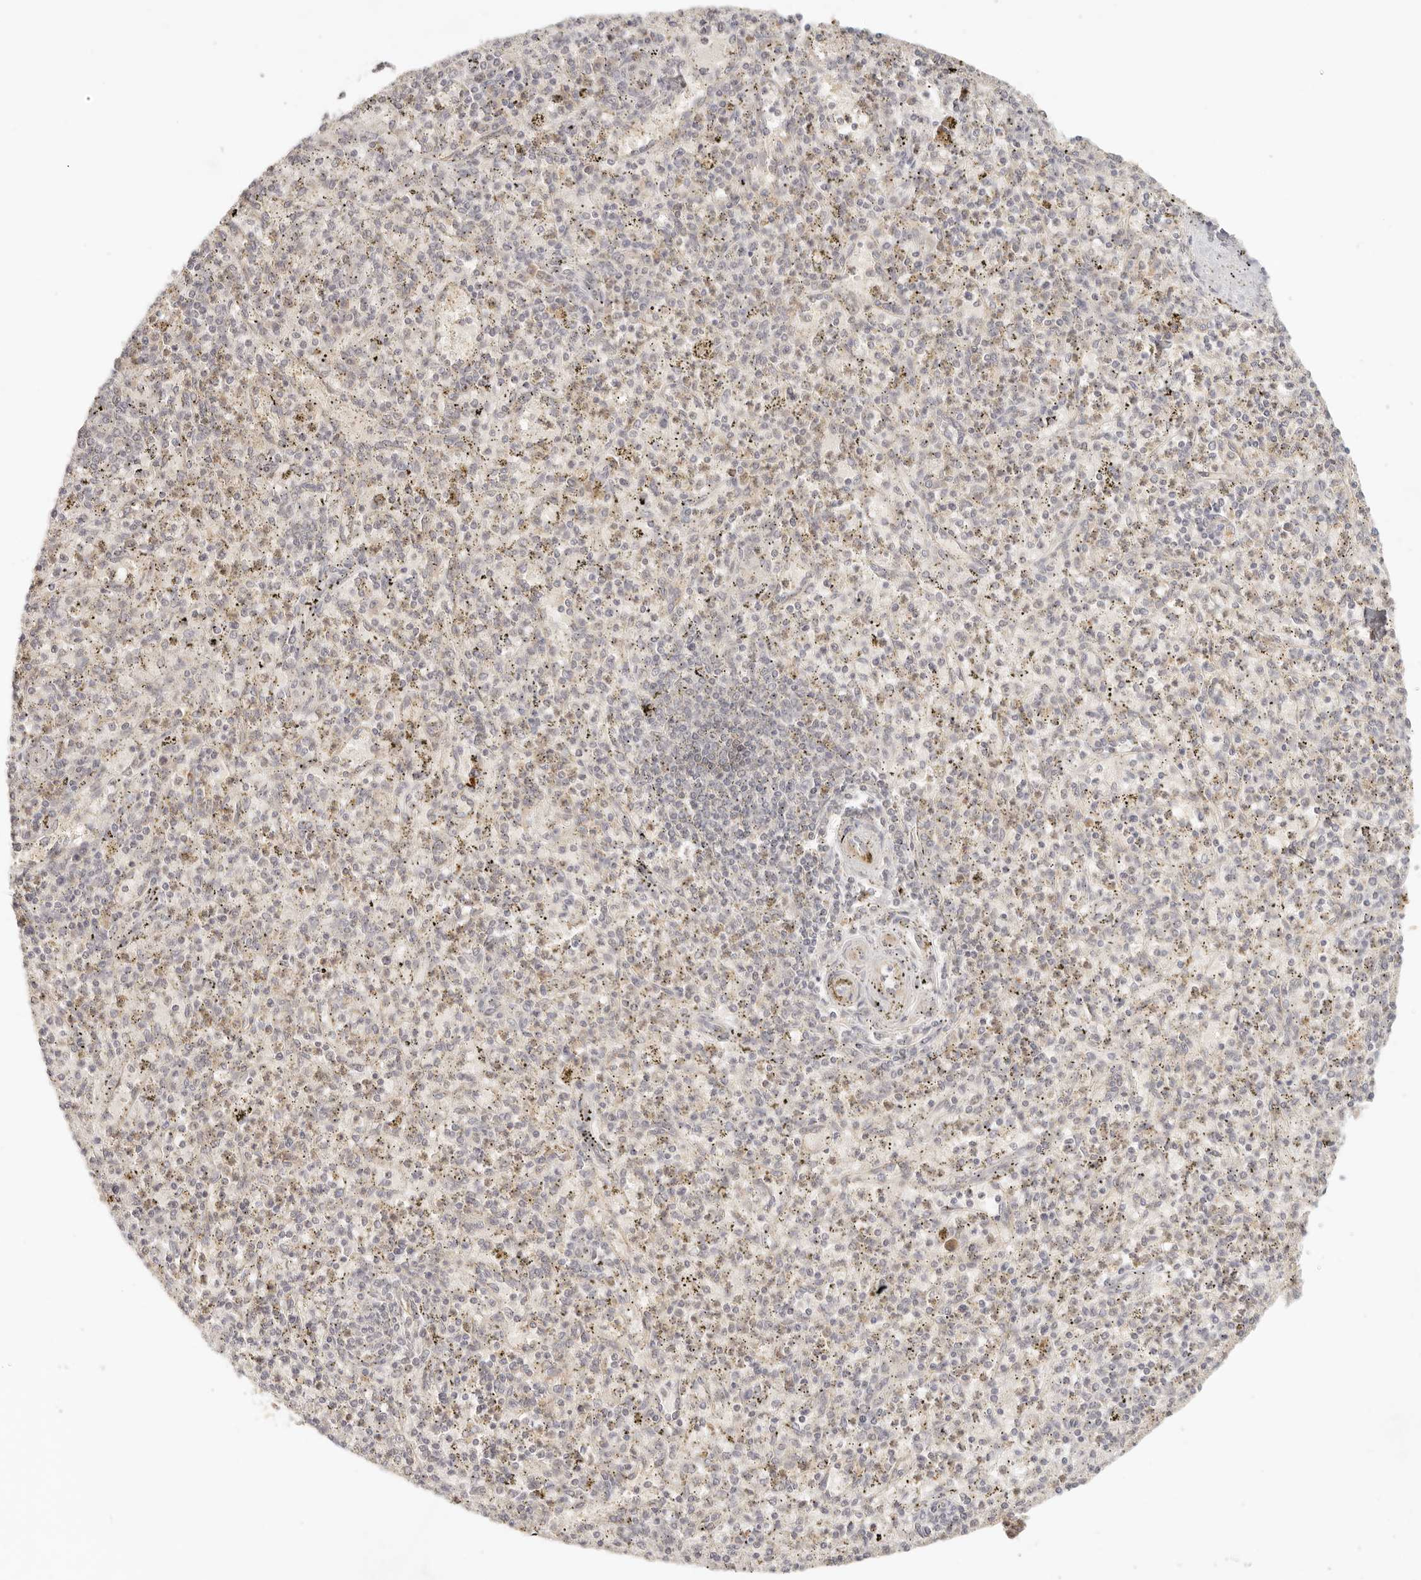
{"staining": {"intensity": "weak", "quantity": "<25%", "location": "nuclear"}, "tissue": "spleen", "cell_type": "Cells in red pulp", "image_type": "normal", "snomed": [{"axis": "morphology", "description": "Normal tissue, NOS"}, {"axis": "topography", "description": "Spleen"}], "caption": "Immunohistochemistry (IHC) photomicrograph of normal spleen: spleen stained with DAB (3,3'-diaminobenzidine) exhibits no significant protein positivity in cells in red pulp.", "gene": "INTS11", "patient": {"sex": "male", "age": 72}}